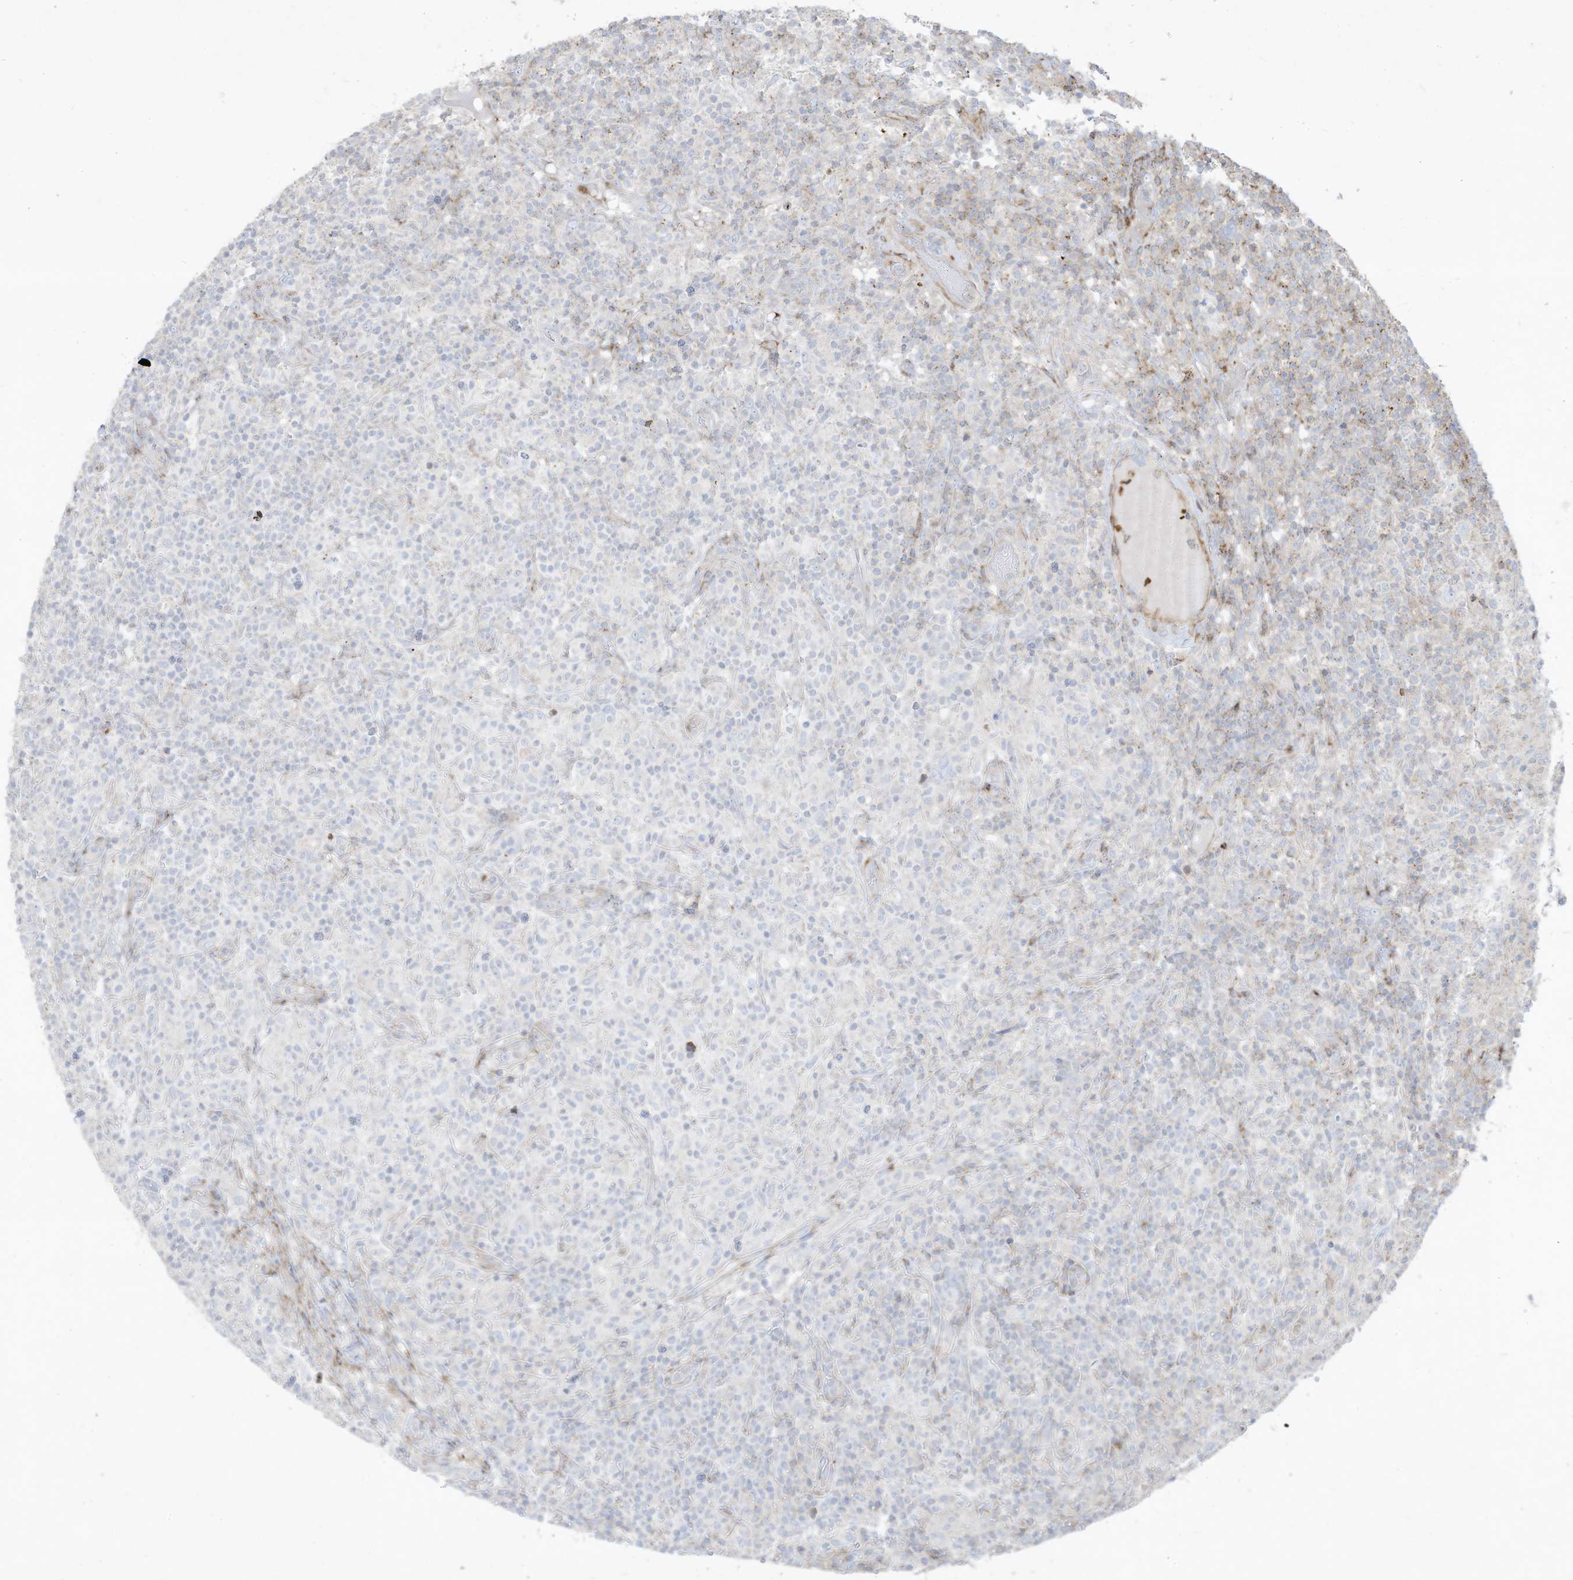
{"staining": {"intensity": "negative", "quantity": "none", "location": "none"}, "tissue": "lymphoma", "cell_type": "Tumor cells", "image_type": "cancer", "snomed": [{"axis": "morphology", "description": "Hodgkin's disease, NOS"}, {"axis": "topography", "description": "Lymph node"}], "caption": "Immunohistochemistry (IHC) image of neoplastic tissue: lymphoma stained with DAB exhibits no significant protein staining in tumor cells.", "gene": "THNSL2", "patient": {"sex": "male", "age": 70}}